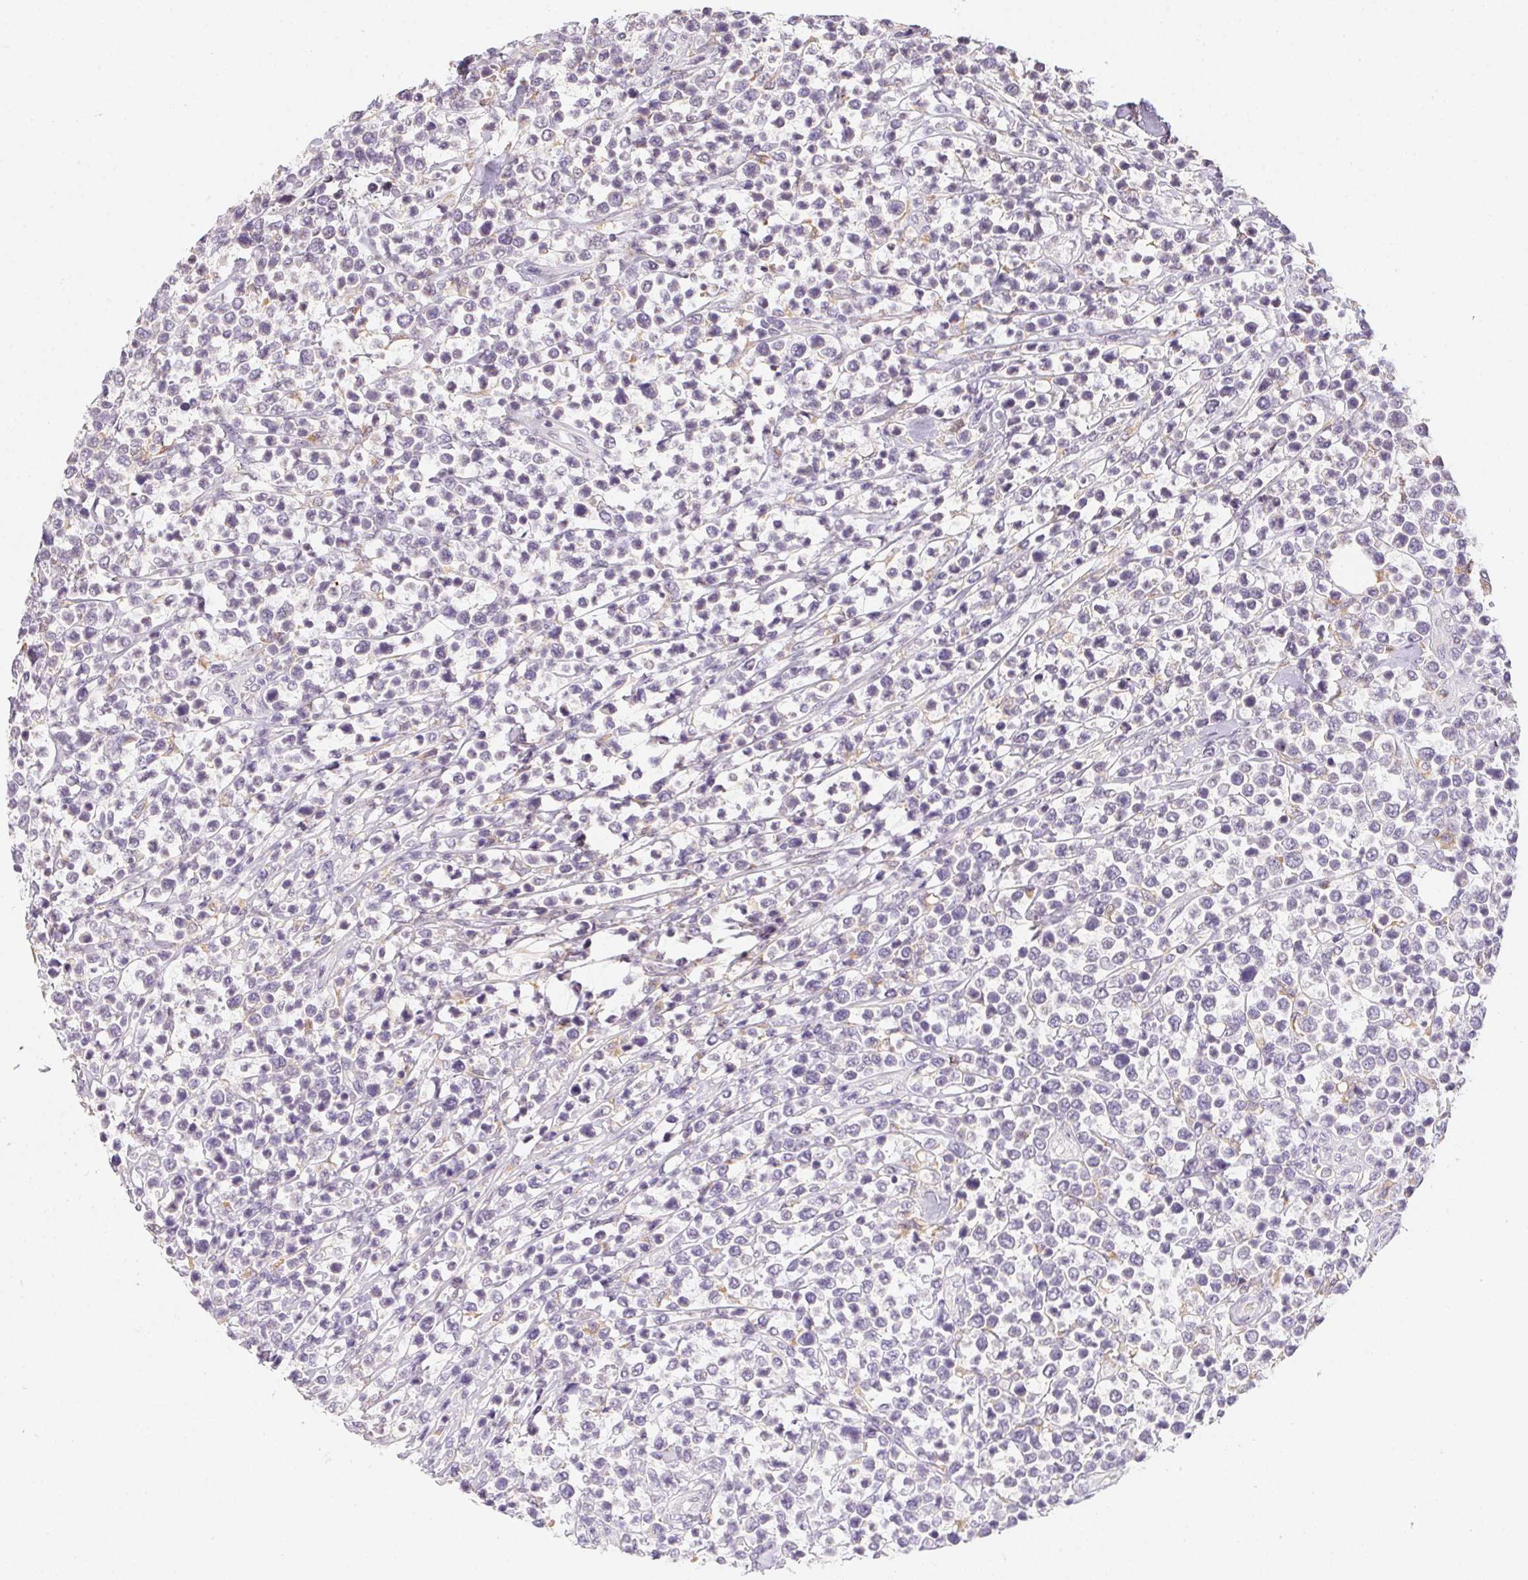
{"staining": {"intensity": "negative", "quantity": "none", "location": "none"}, "tissue": "lymphoma", "cell_type": "Tumor cells", "image_type": "cancer", "snomed": [{"axis": "morphology", "description": "Malignant lymphoma, non-Hodgkin's type, High grade"}, {"axis": "topography", "description": "Soft tissue"}], "caption": "Immunohistochemistry micrograph of human malignant lymphoma, non-Hodgkin's type (high-grade) stained for a protein (brown), which reveals no positivity in tumor cells.", "gene": "SLC6A18", "patient": {"sex": "female", "age": 56}}